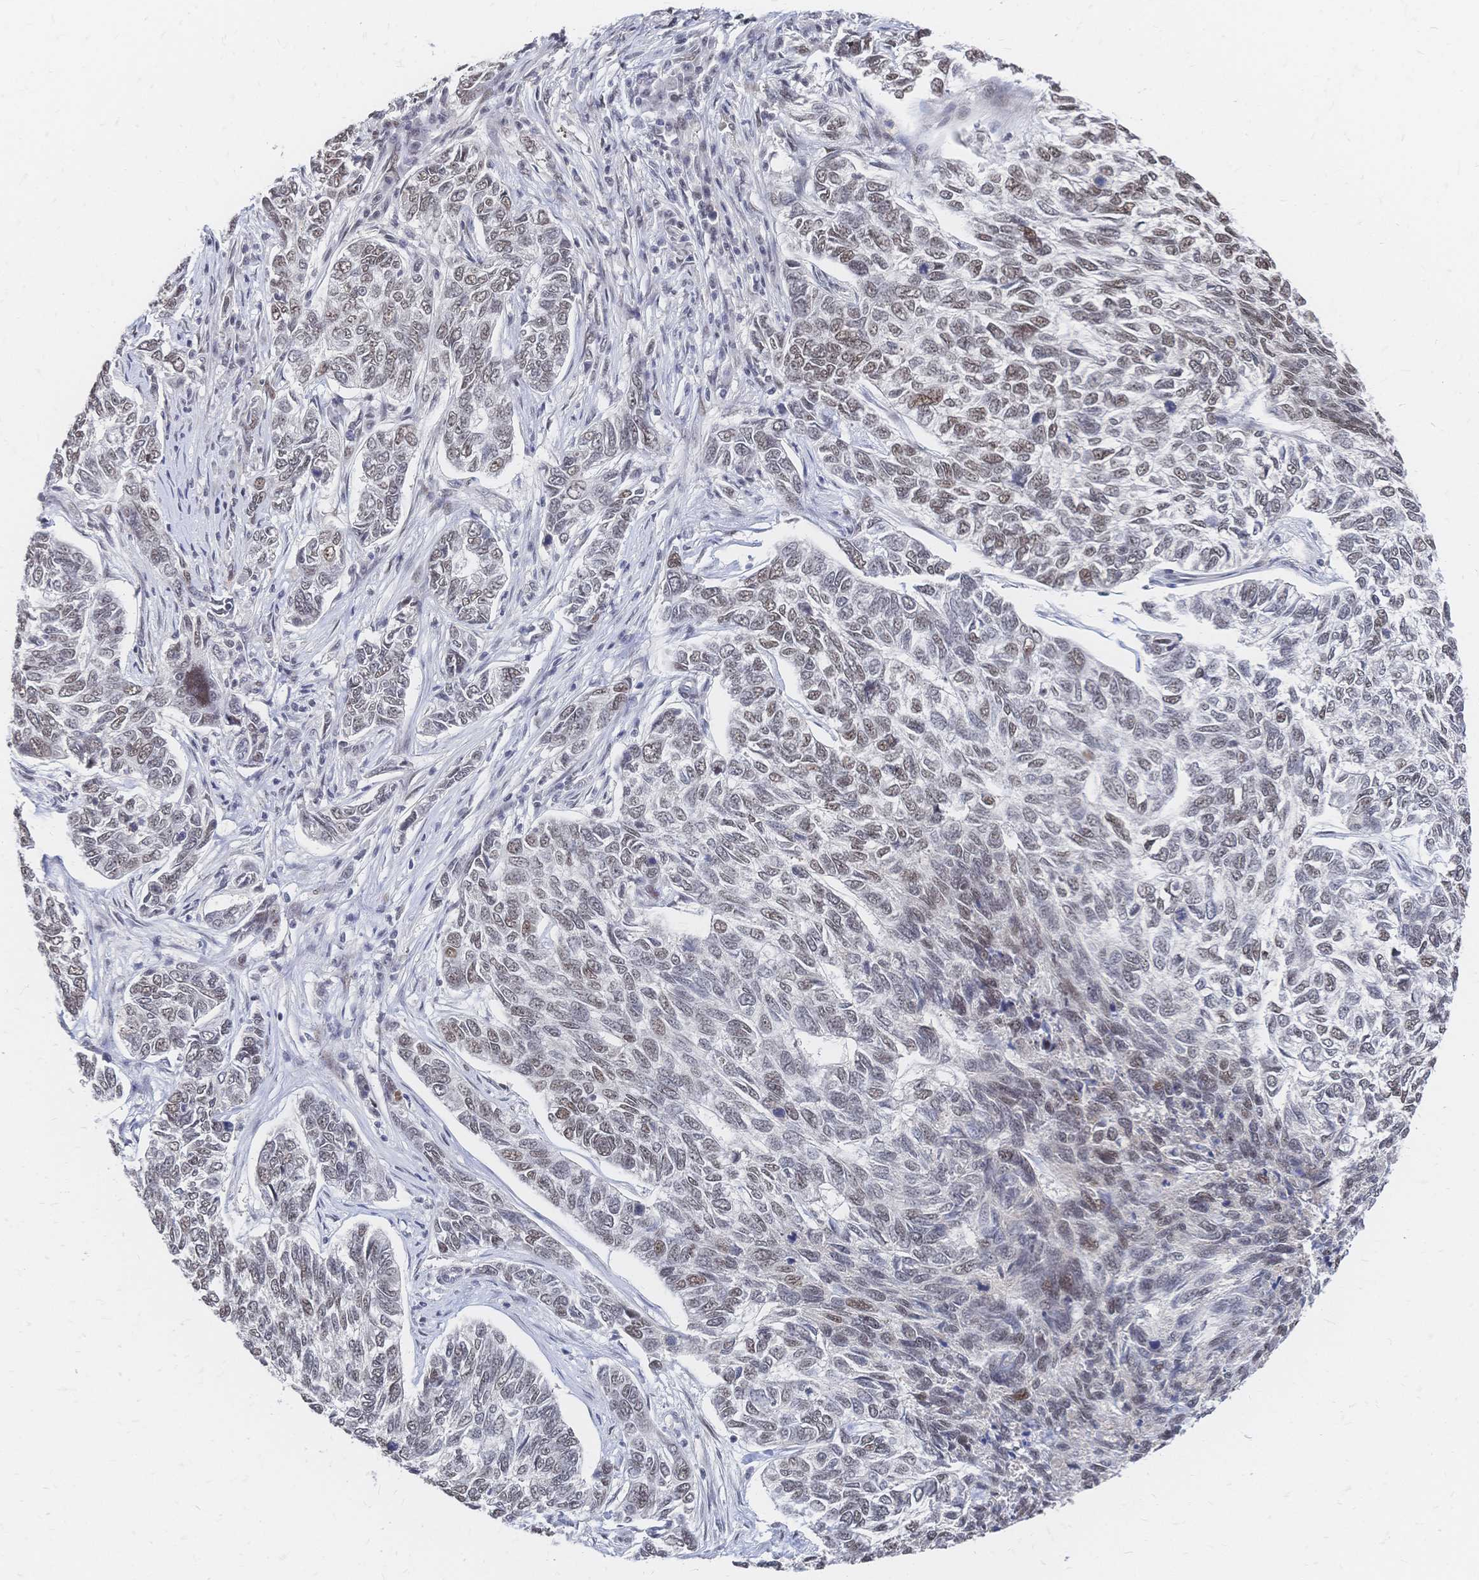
{"staining": {"intensity": "weak", "quantity": "25%-75%", "location": "nuclear"}, "tissue": "skin cancer", "cell_type": "Tumor cells", "image_type": "cancer", "snomed": [{"axis": "morphology", "description": "Basal cell carcinoma"}, {"axis": "topography", "description": "Skin"}], "caption": "Brown immunohistochemical staining in skin cancer (basal cell carcinoma) demonstrates weak nuclear positivity in approximately 25%-75% of tumor cells.", "gene": "NELFA", "patient": {"sex": "female", "age": 65}}